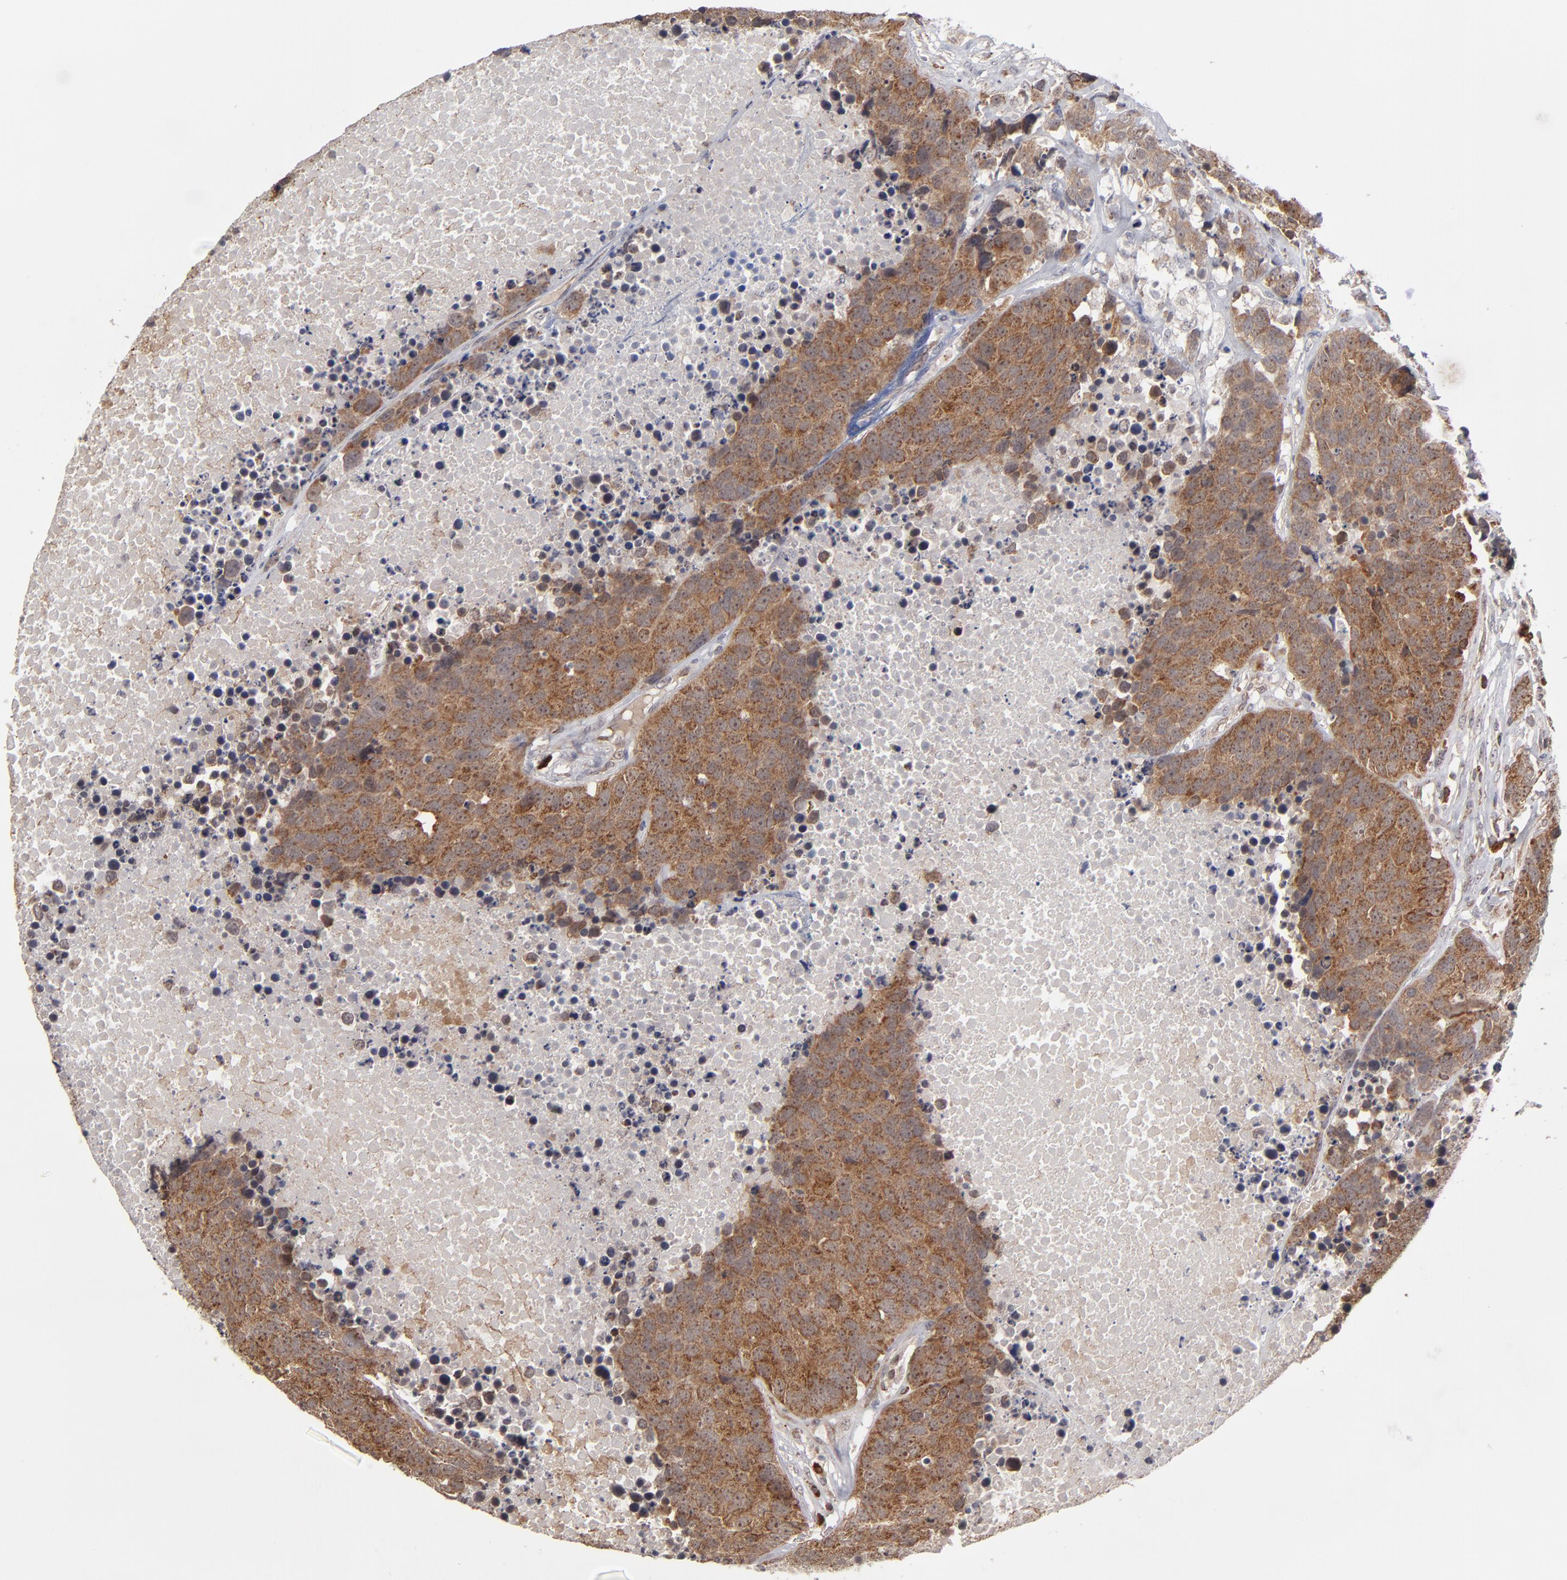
{"staining": {"intensity": "strong", "quantity": ">75%", "location": "cytoplasmic/membranous"}, "tissue": "carcinoid", "cell_type": "Tumor cells", "image_type": "cancer", "snomed": [{"axis": "morphology", "description": "Carcinoid, malignant, NOS"}, {"axis": "topography", "description": "Lung"}], "caption": "Malignant carcinoid was stained to show a protein in brown. There is high levels of strong cytoplasmic/membranous expression in approximately >75% of tumor cells.", "gene": "GLCCI1", "patient": {"sex": "male", "age": 60}}